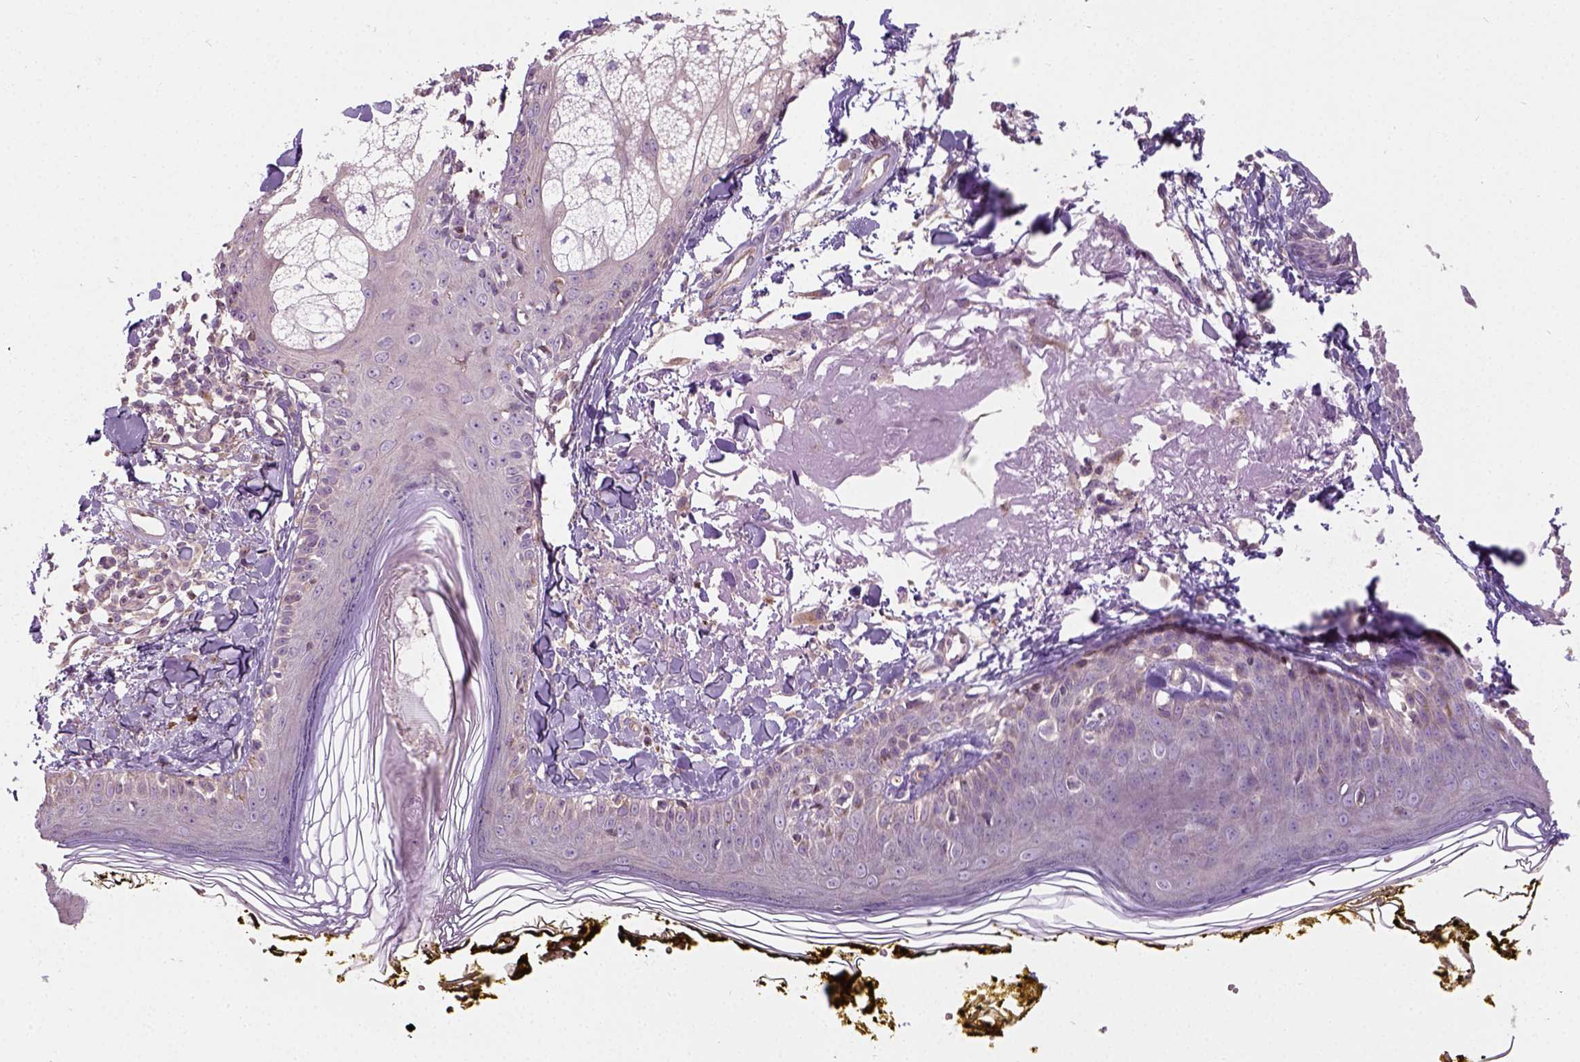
{"staining": {"intensity": "negative", "quantity": "none", "location": "none"}, "tissue": "skin", "cell_type": "Fibroblasts", "image_type": "normal", "snomed": [{"axis": "morphology", "description": "Normal tissue, NOS"}, {"axis": "topography", "description": "Skin"}], "caption": "High power microscopy image of an immunohistochemistry (IHC) photomicrograph of normal skin, revealing no significant expression in fibroblasts.", "gene": "CRACR2A", "patient": {"sex": "male", "age": 76}}